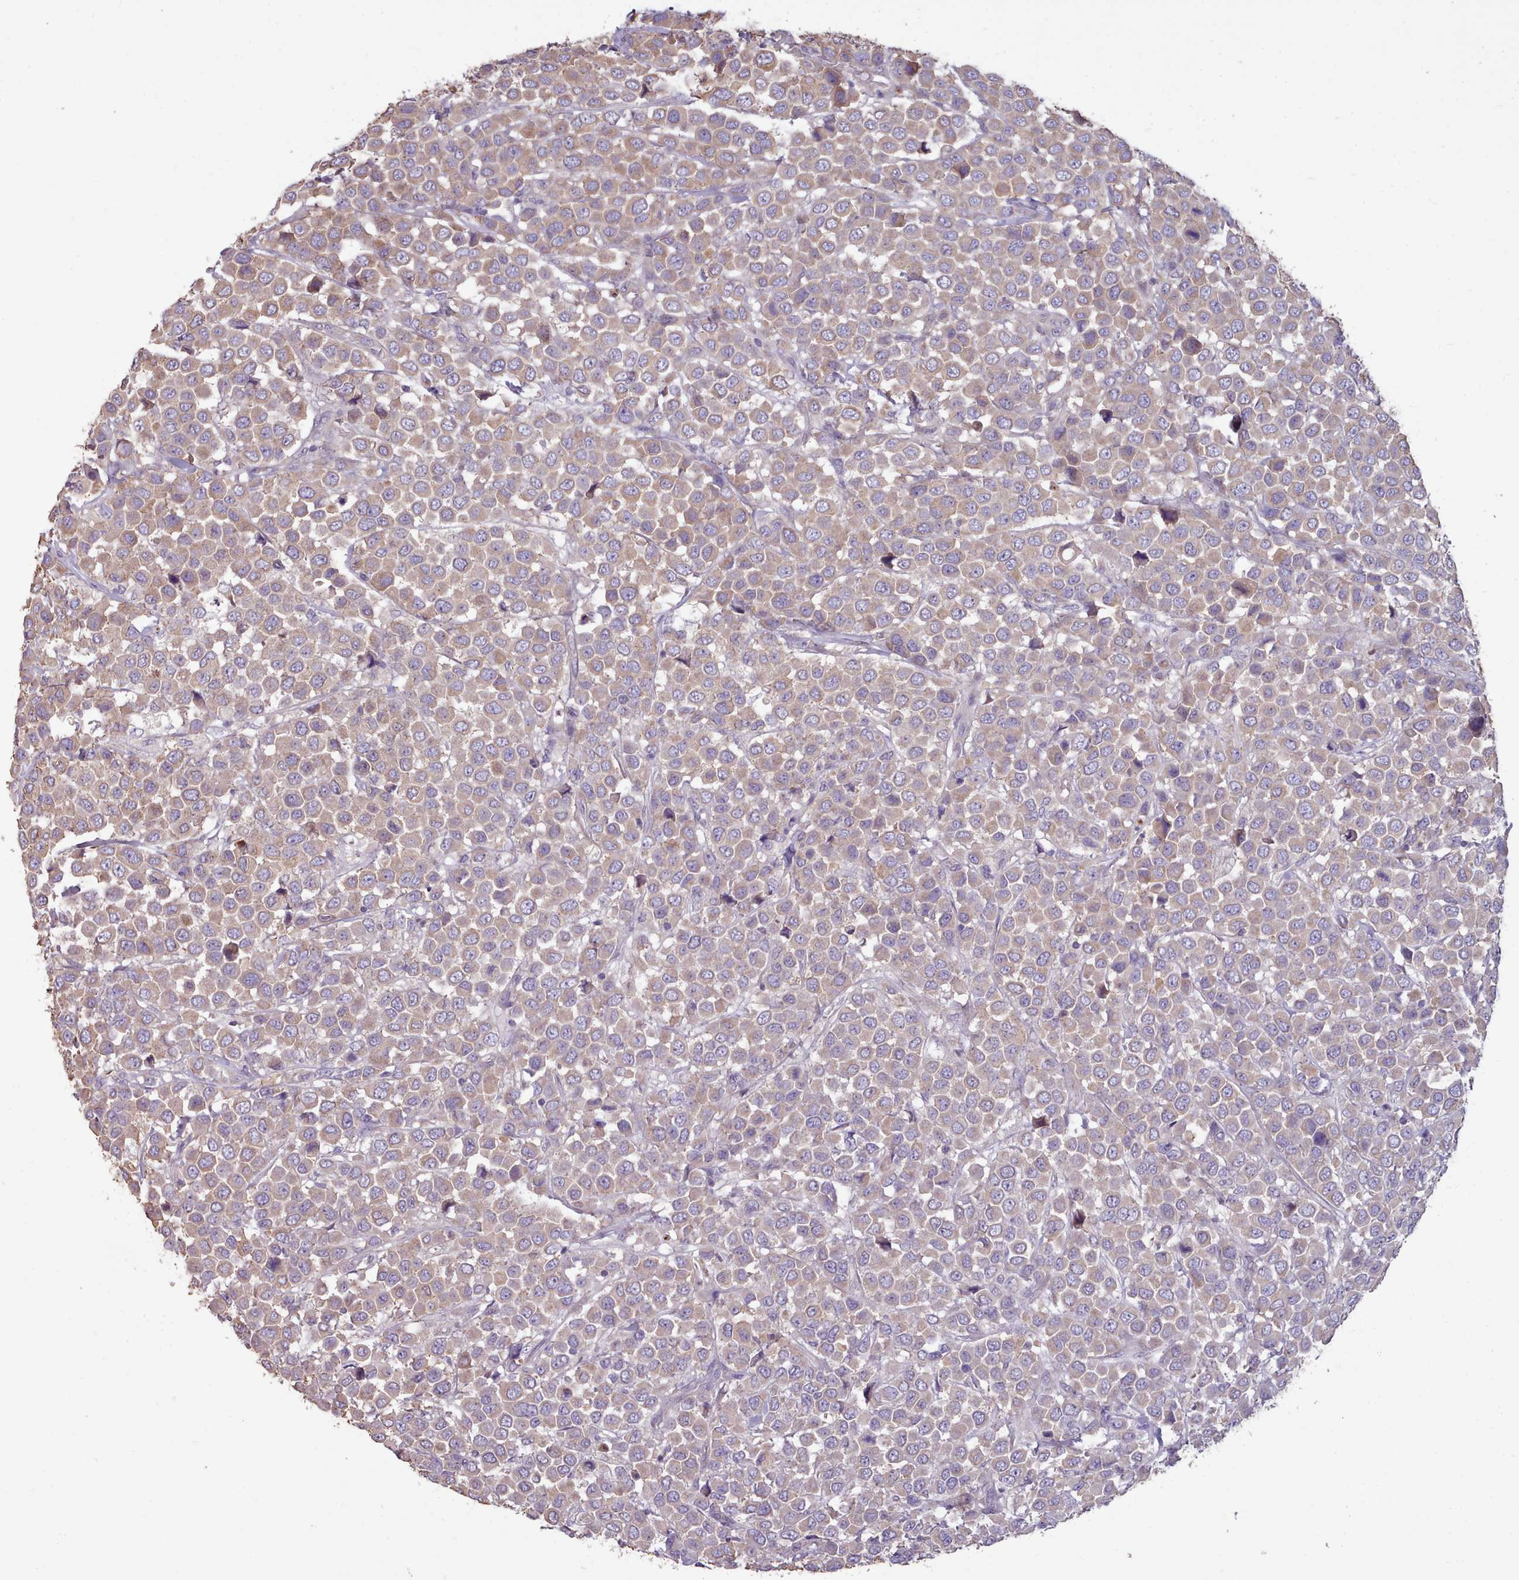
{"staining": {"intensity": "moderate", "quantity": ">75%", "location": "cytoplasmic/membranous"}, "tissue": "breast cancer", "cell_type": "Tumor cells", "image_type": "cancer", "snomed": [{"axis": "morphology", "description": "Duct carcinoma"}, {"axis": "topography", "description": "Breast"}], "caption": "This histopathology image demonstrates IHC staining of human invasive ductal carcinoma (breast), with medium moderate cytoplasmic/membranous expression in about >75% of tumor cells.", "gene": "DPF1", "patient": {"sex": "female", "age": 61}}